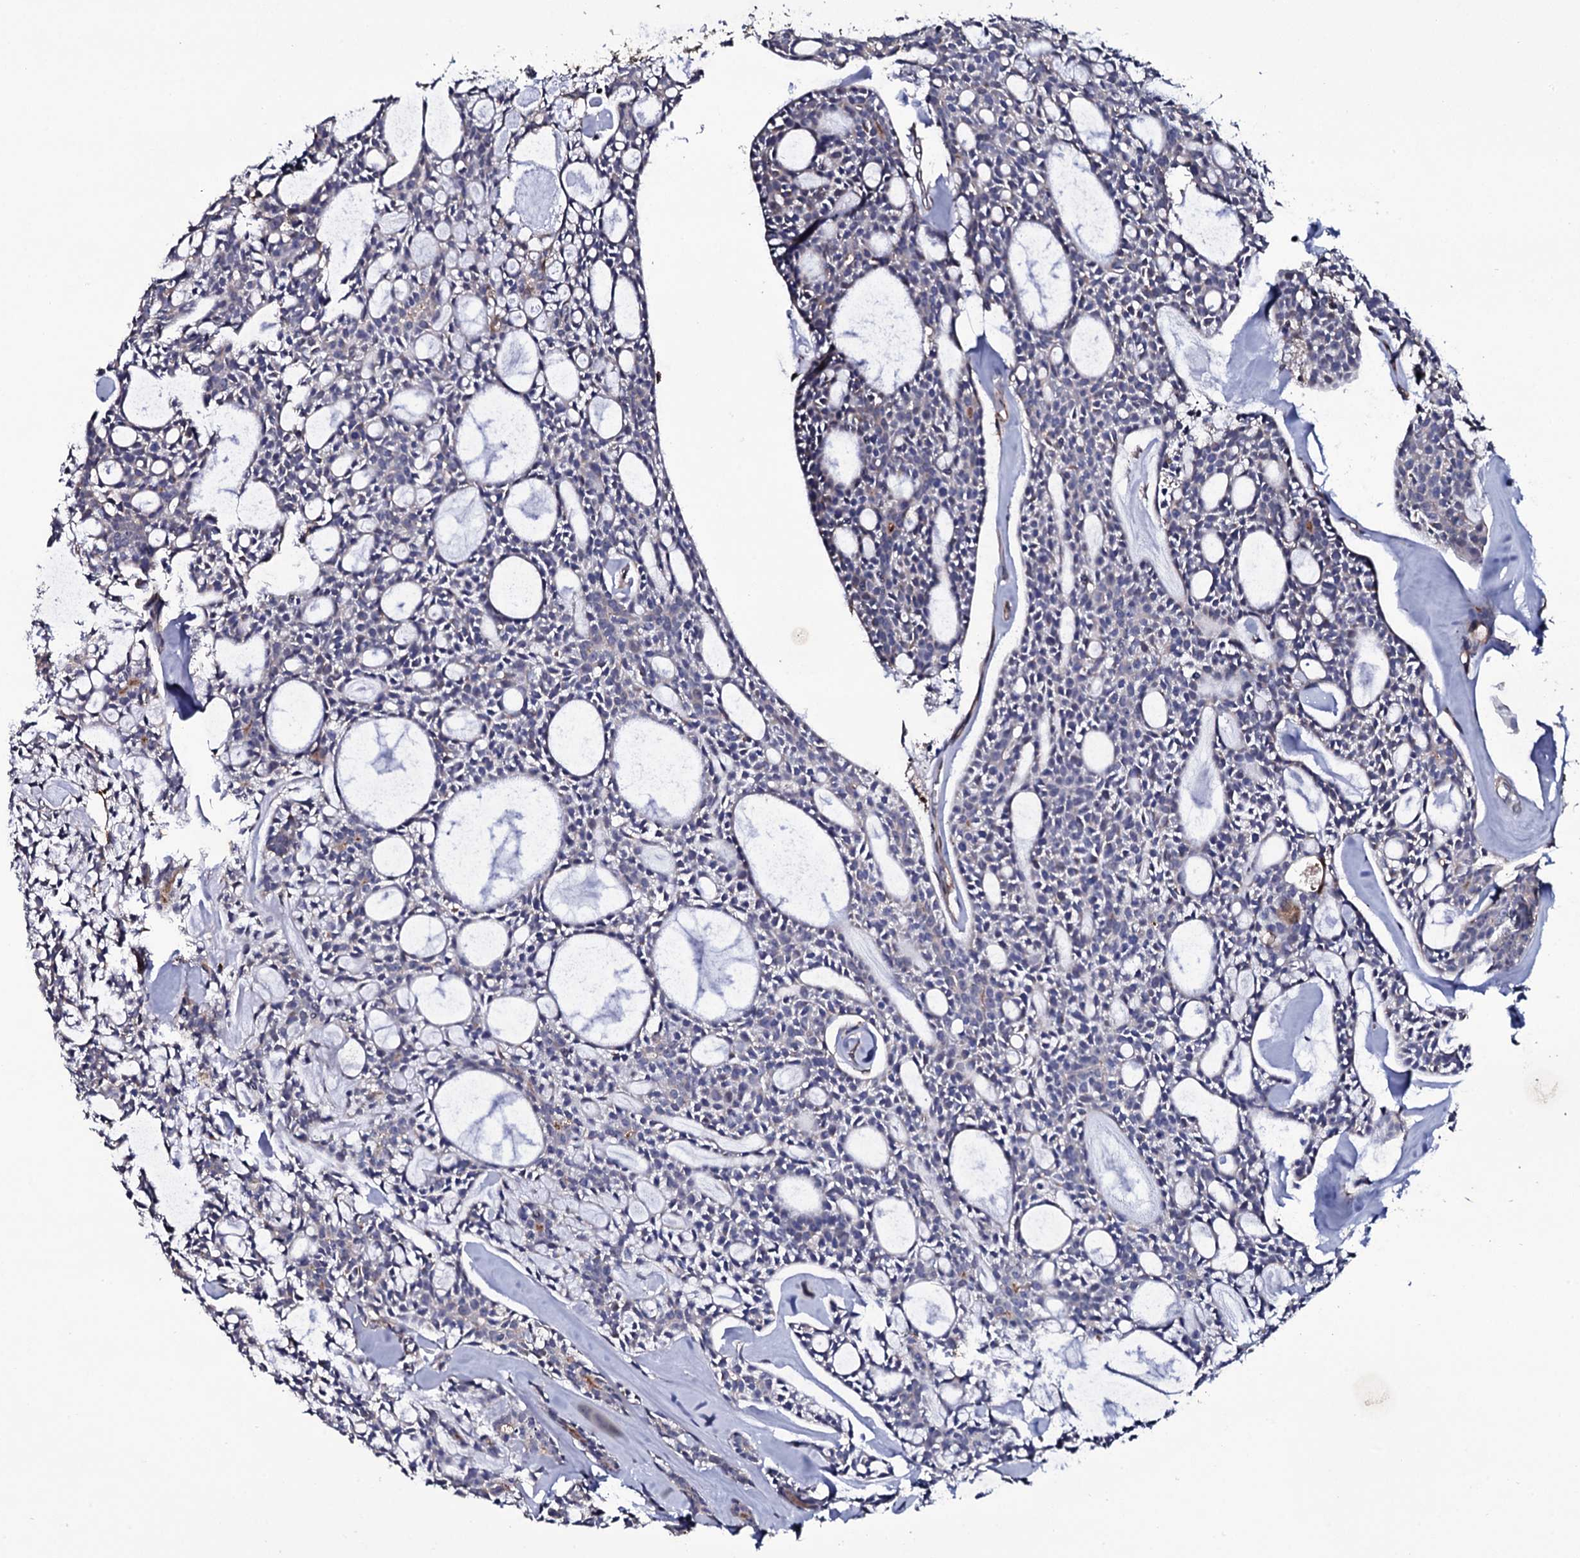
{"staining": {"intensity": "negative", "quantity": "none", "location": "none"}, "tissue": "head and neck cancer", "cell_type": "Tumor cells", "image_type": "cancer", "snomed": [{"axis": "morphology", "description": "Adenocarcinoma, NOS"}, {"axis": "topography", "description": "Salivary gland"}, {"axis": "topography", "description": "Head-Neck"}], "caption": "High magnification brightfield microscopy of adenocarcinoma (head and neck) stained with DAB (3,3'-diaminobenzidine) (brown) and counterstained with hematoxylin (blue): tumor cells show no significant expression. (Stains: DAB (3,3'-diaminobenzidine) IHC with hematoxylin counter stain, Microscopy: brightfield microscopy at high magnification).", "gene": "TTC23", "patient": {"sex": "male", "age": 55}}